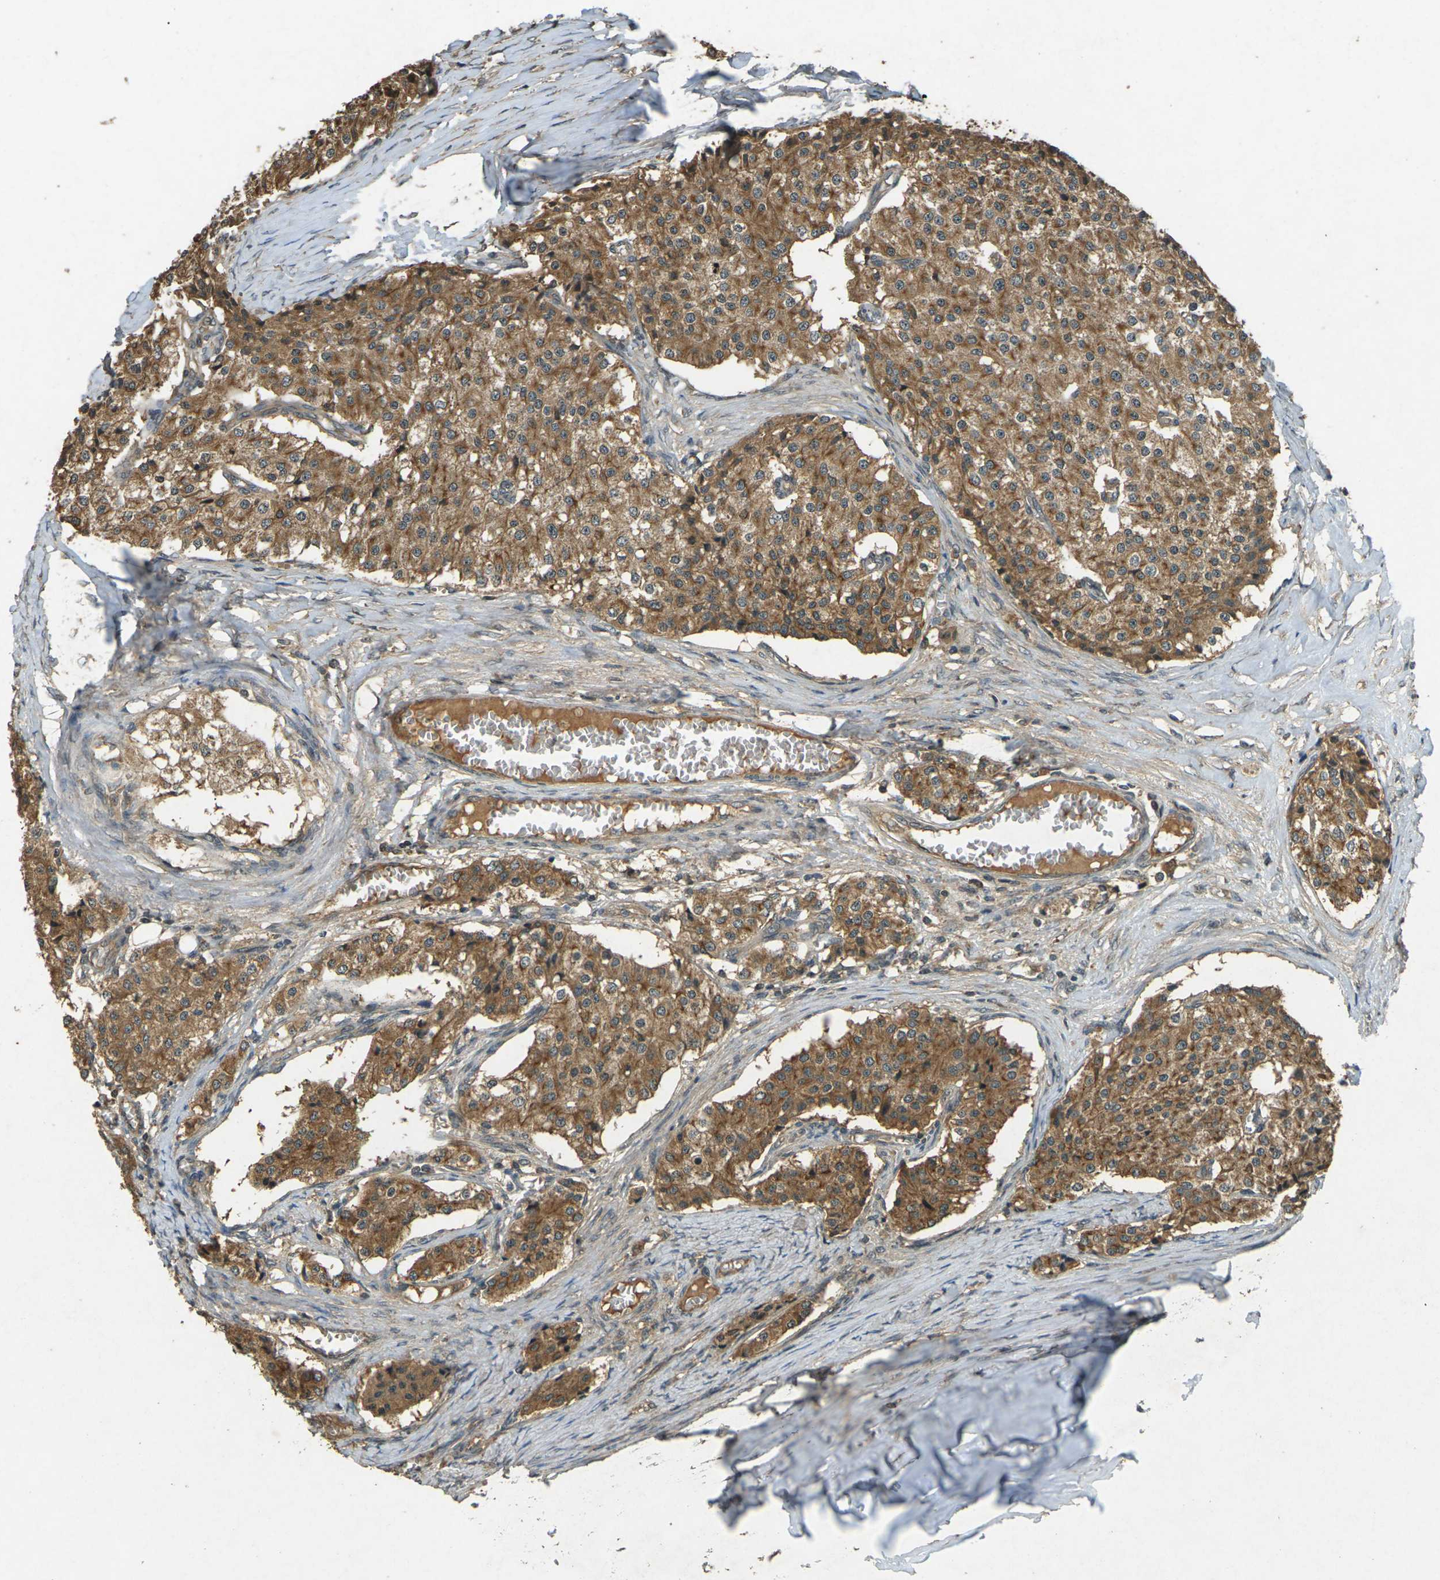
{"staining": {"intensity": "moderate", "quantity": ">75%", "location": "cytoplasmic/membranous"}, "tissue": "carcinoid", "cell_type": "Tumor cells", "image_type": "cancer", "snomed": [{"axis": "morphology", "description": "Carcinoid, malignant, NOS"}, {"axis": "topography", "description": "Colon"}], "caption": "The immunohistochemical stain highlights moderate cytoplasmic/membranous expression in tumor cells of malignant carcinoid tissue.", "gene": "TAP1", "patient": {"sex": "female", "age": 52}}